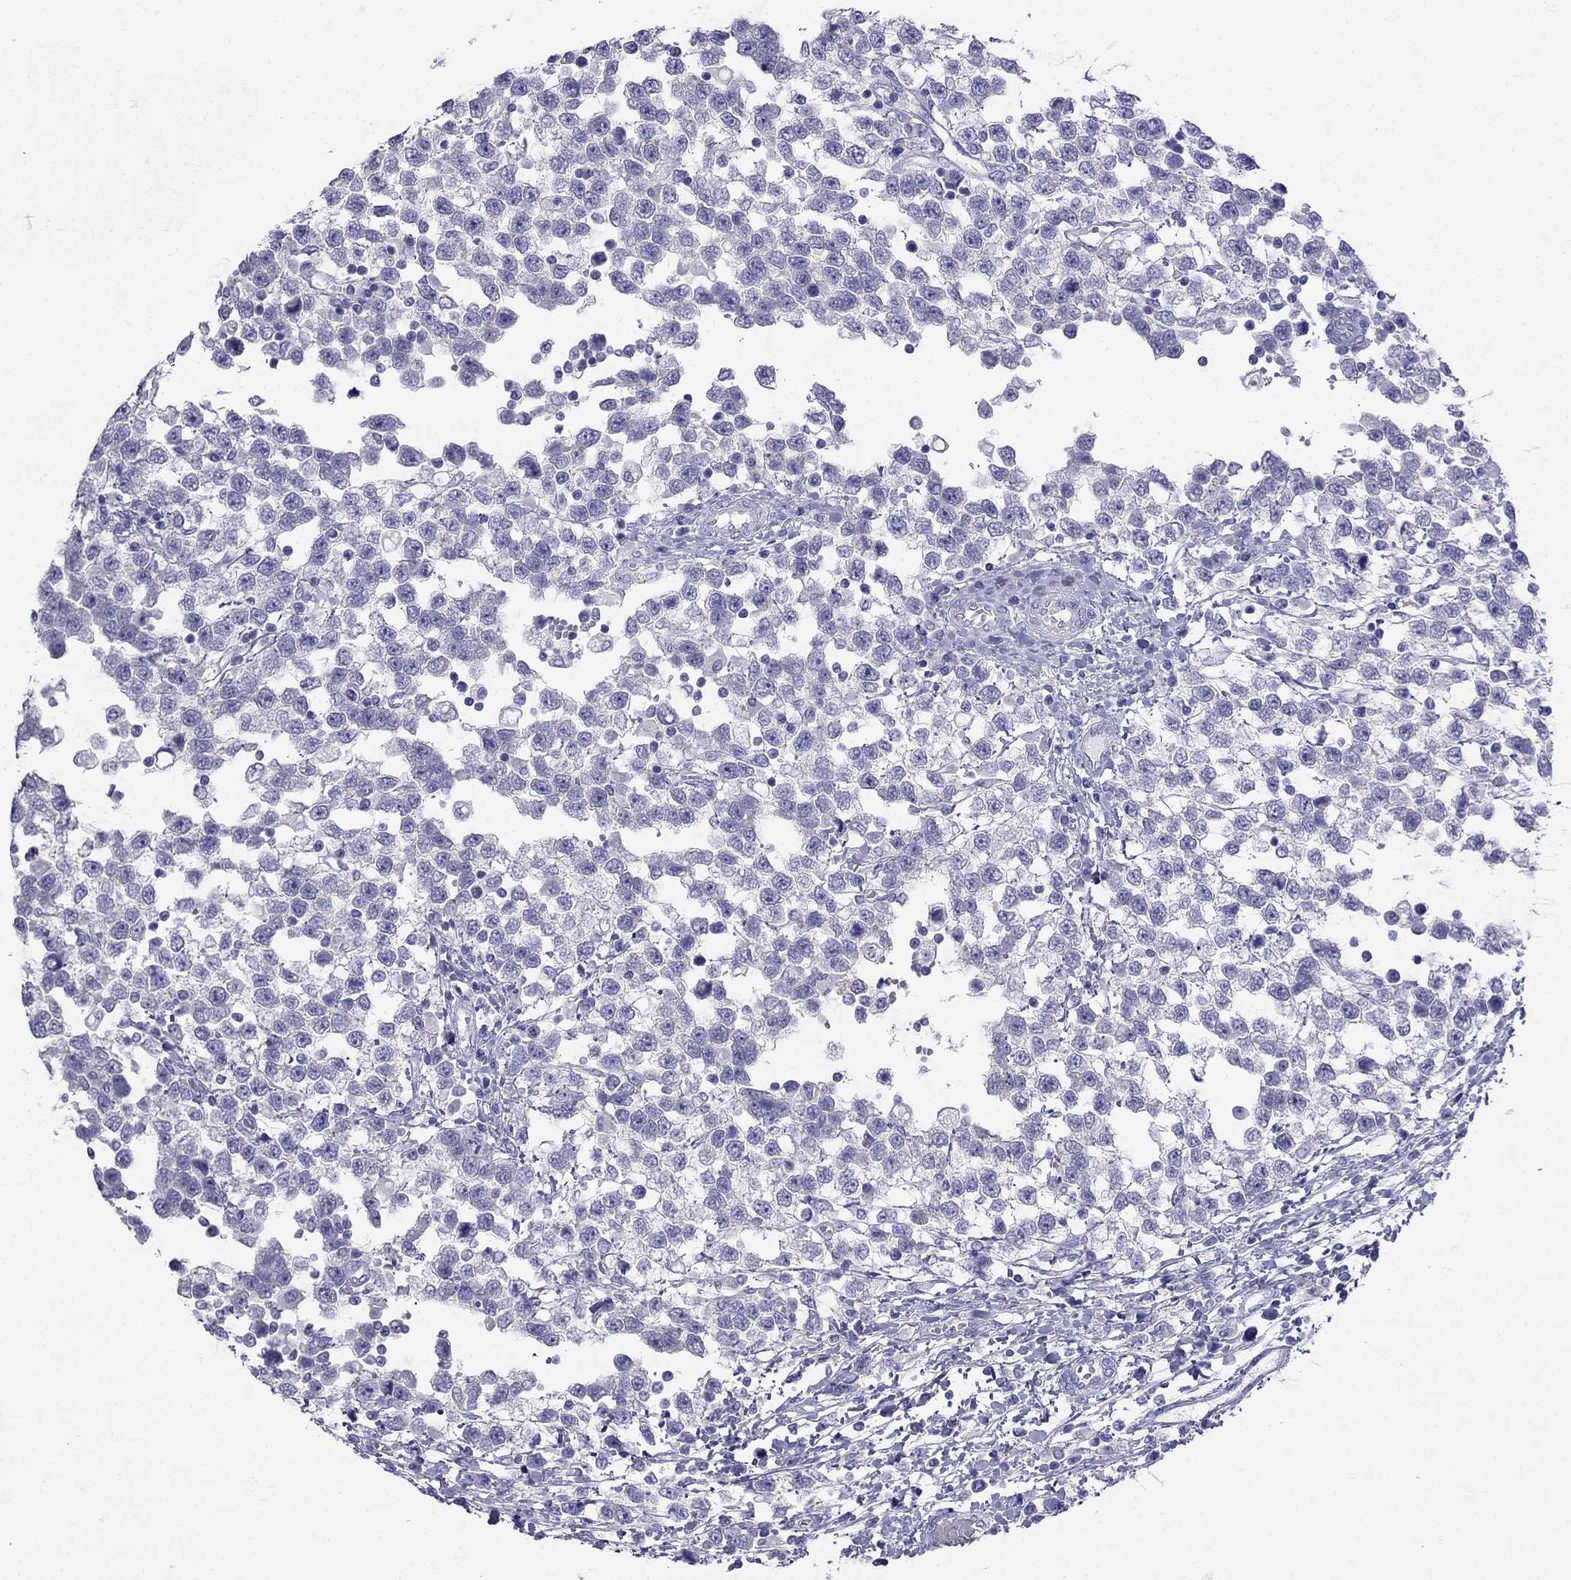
{"staining": {"intensity": "negative", "quantity": "none", "location": "none"}, "tissue": "testis cancer", "cell_type": "Tumor cells", "image_type": "cancer", "snomed": [{"axis": "morphology", "description": "Seminoma, NOS"}, {"axis": "topography", "description": "Testis"}], "caption": "The immunohistochemistry (IHC) micrograph has no significant staining in tumor cells of seminoma (testis) tissue.", "gene": "RFLNA", "patient": {"sex": "male", "age": 34}}